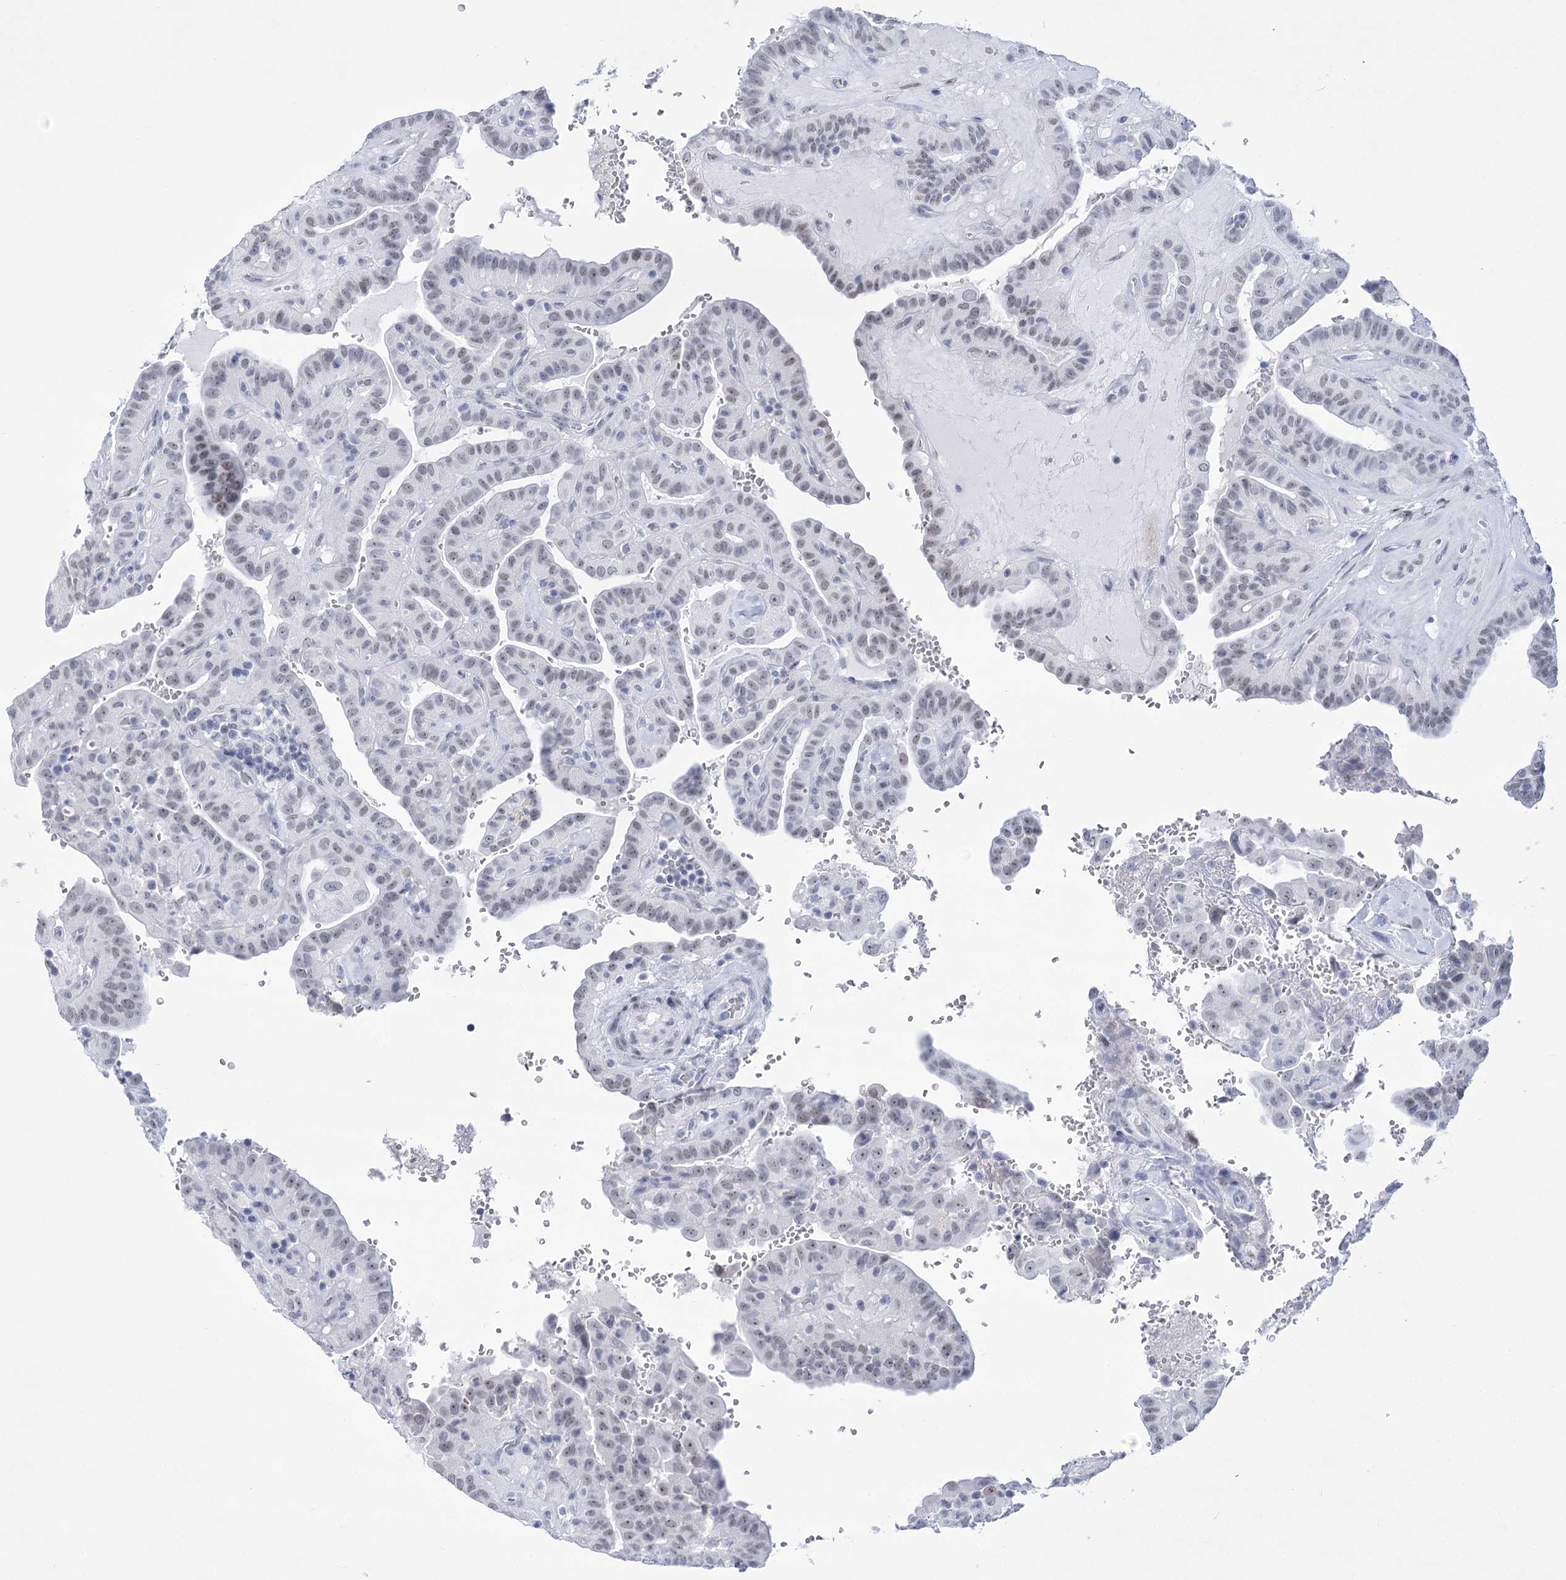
{"staining": {"intensity": "weak", "quantity": "<25%", "location": "nuclear"}, "tissue": "thyroid cancer", "cell_type": "Tumor cells", "image_type": "cancer", "snomed": [{"axis": "morphology", "description": "Papillary adenocarcinoma, NOS"}, {"axis": "topography", "description": "Thyroid gland"}], "caption": "Immunohistochemistry (IHC) photomicrograph of neoplastic tissue: papillary adenocarcinoma (thyroid) stained with DAB (3,3'-diaminobenzidine) exhibits no significant protein positivity in tumor cells.", "gene": "HORMAD1", "patient": {"sex": "male", "age": 77}}